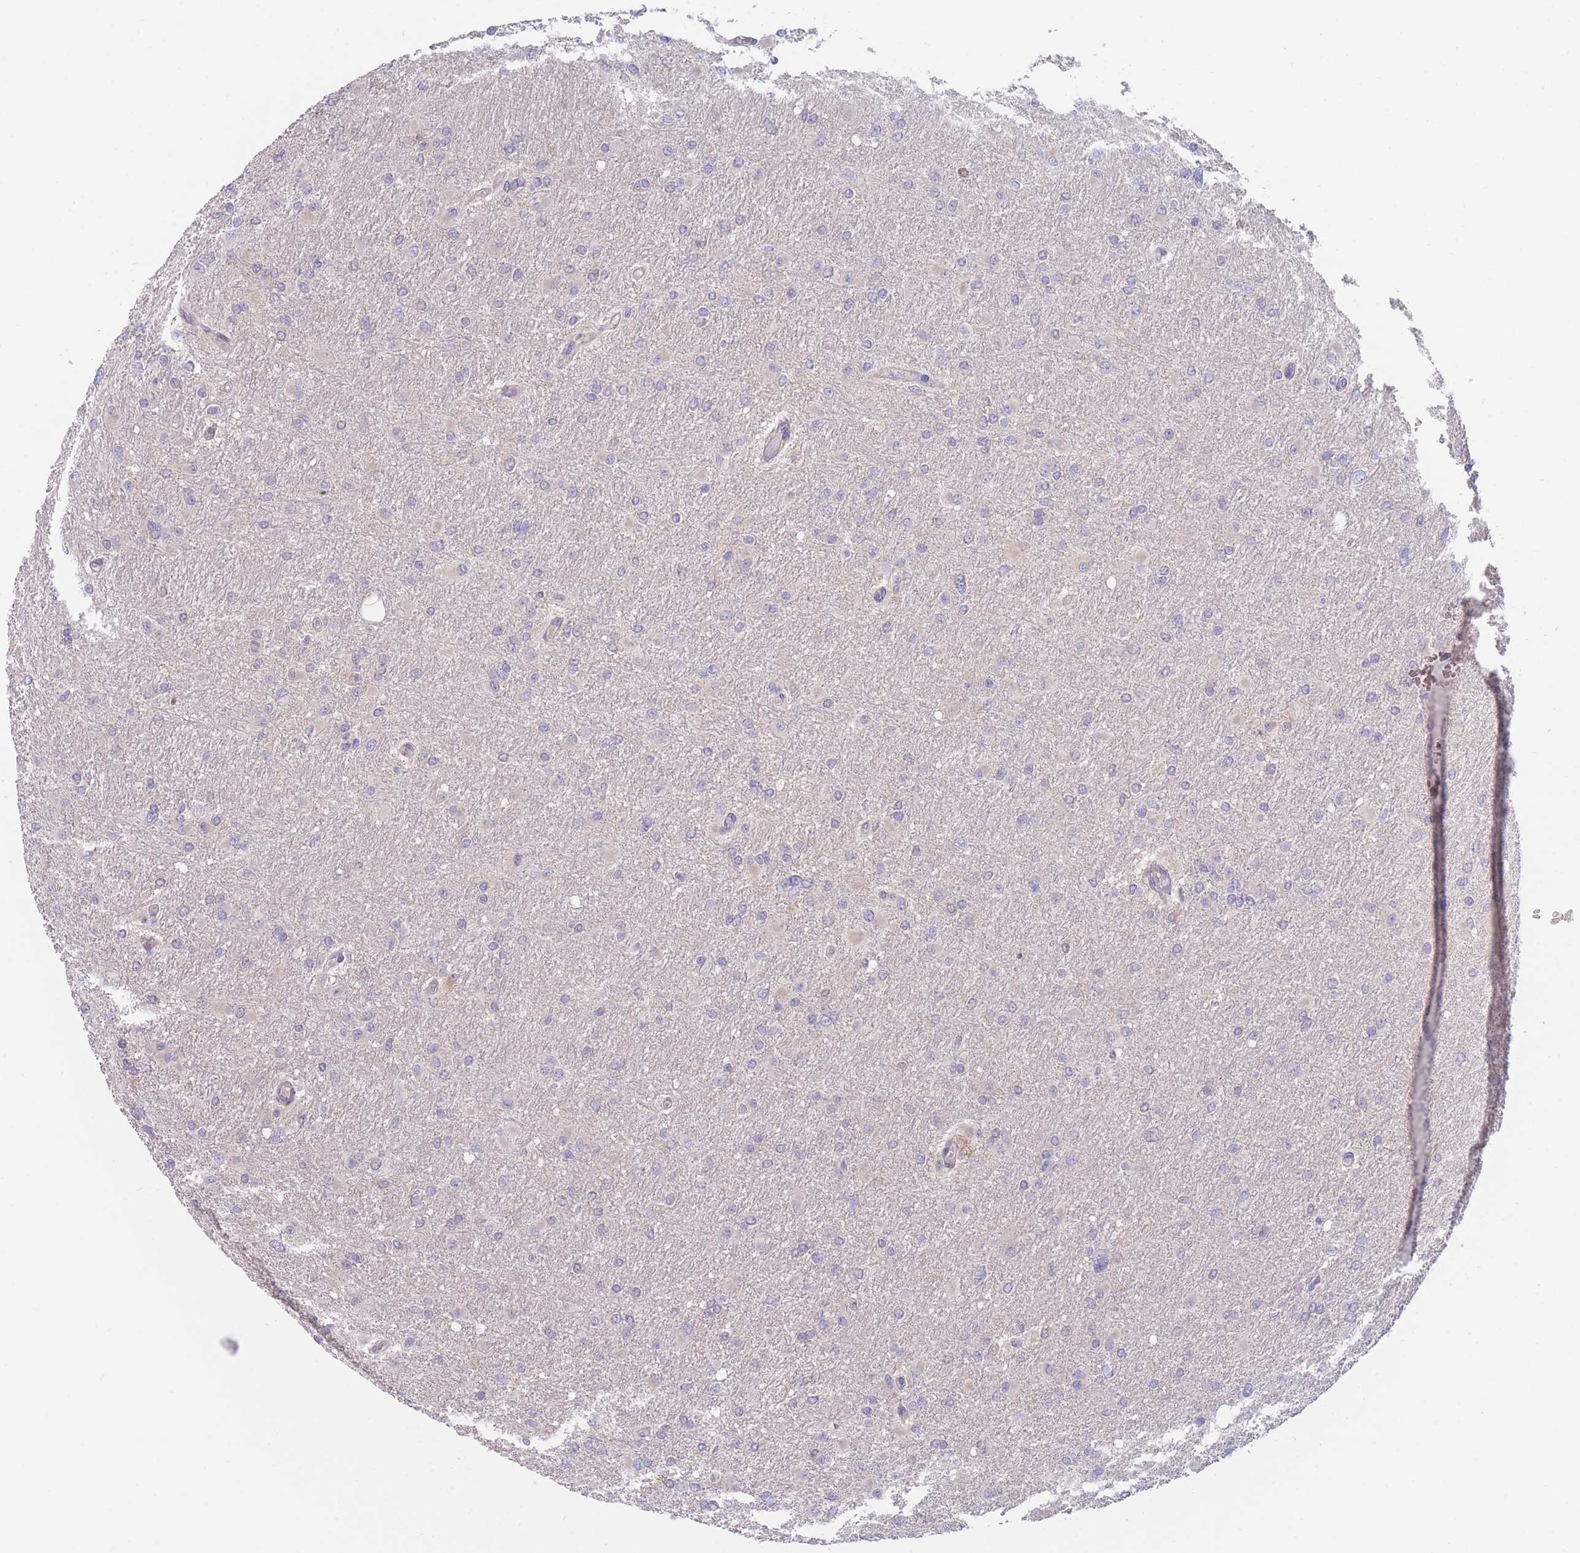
{"staining": {"intensity": "negative", "quantity": "none", "location": "none"}, "tissue": "glioma", "cell_type": "Tumor cells", "image_type": "cancer", "snomed": [{"axis": "morphology", "description": "Glioma, malignant, High grade"}, {"axis": "topography", "description": "Cerebral cortex"}], "caption": "Immunohistochemistry (IHC) photomicrograph of neoplastic tissue: malignant glioma (high-grade) stained with DAB exhibits no significant protein positivity in tumor cells.", "gene": "ST3GAL4", "patient": {"sex": "female", "age": 36}}